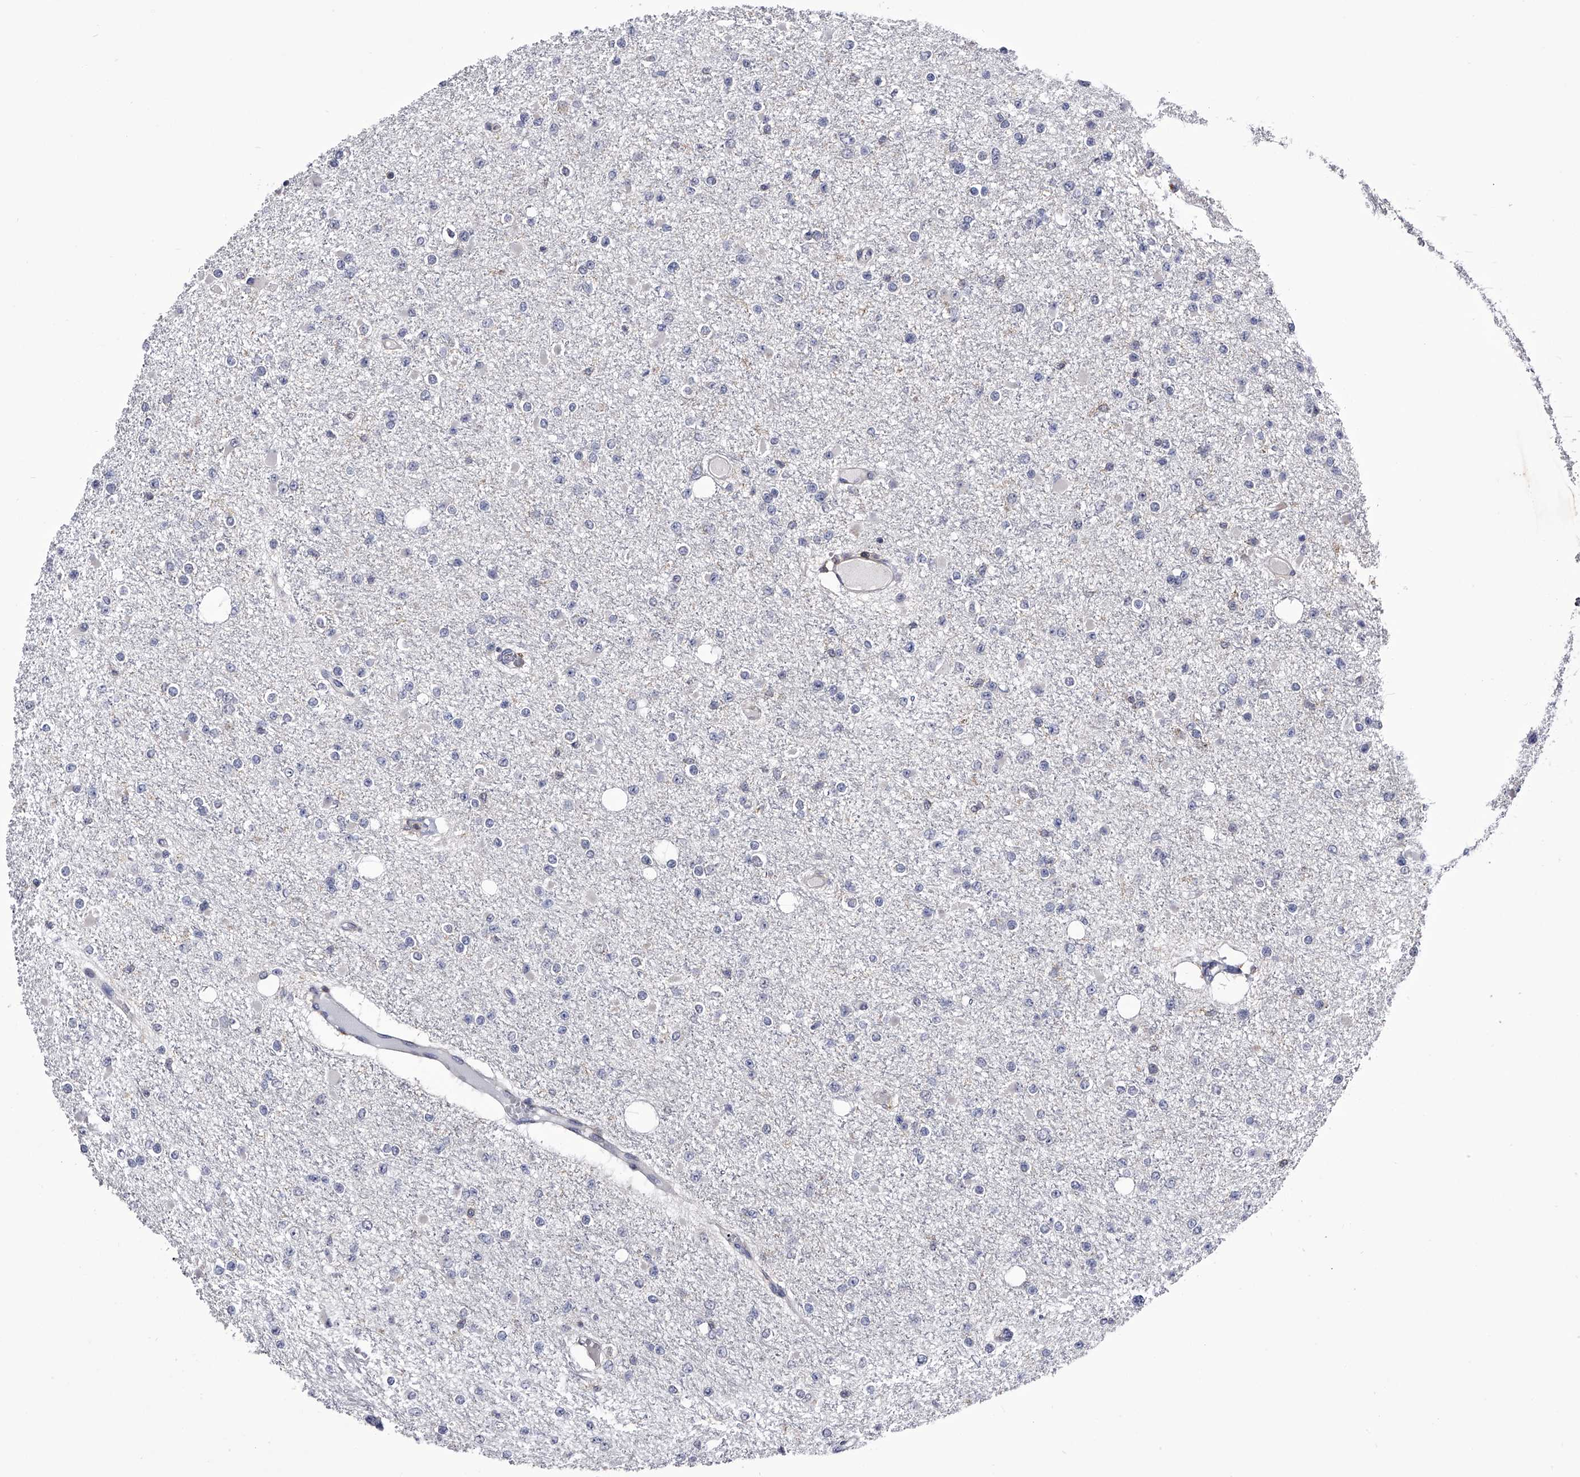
{"staining": {"intensity": "negative", "quantity": "none", "location": "none"}, "tissue": "glioma", "cell_type": "Tumor cells", "image_type": "cancer", "snomed": [{"axis": "morphology", "description": "Glioma, malignant, Low grade"}, {"axis": "topography", "description": "Brain"}], "caption": "This is an IHC histopathology image of glioma. There is no expression in tumor cells.", "gene": "PAN3", "patient": {"sex": "female", "age": 22}}